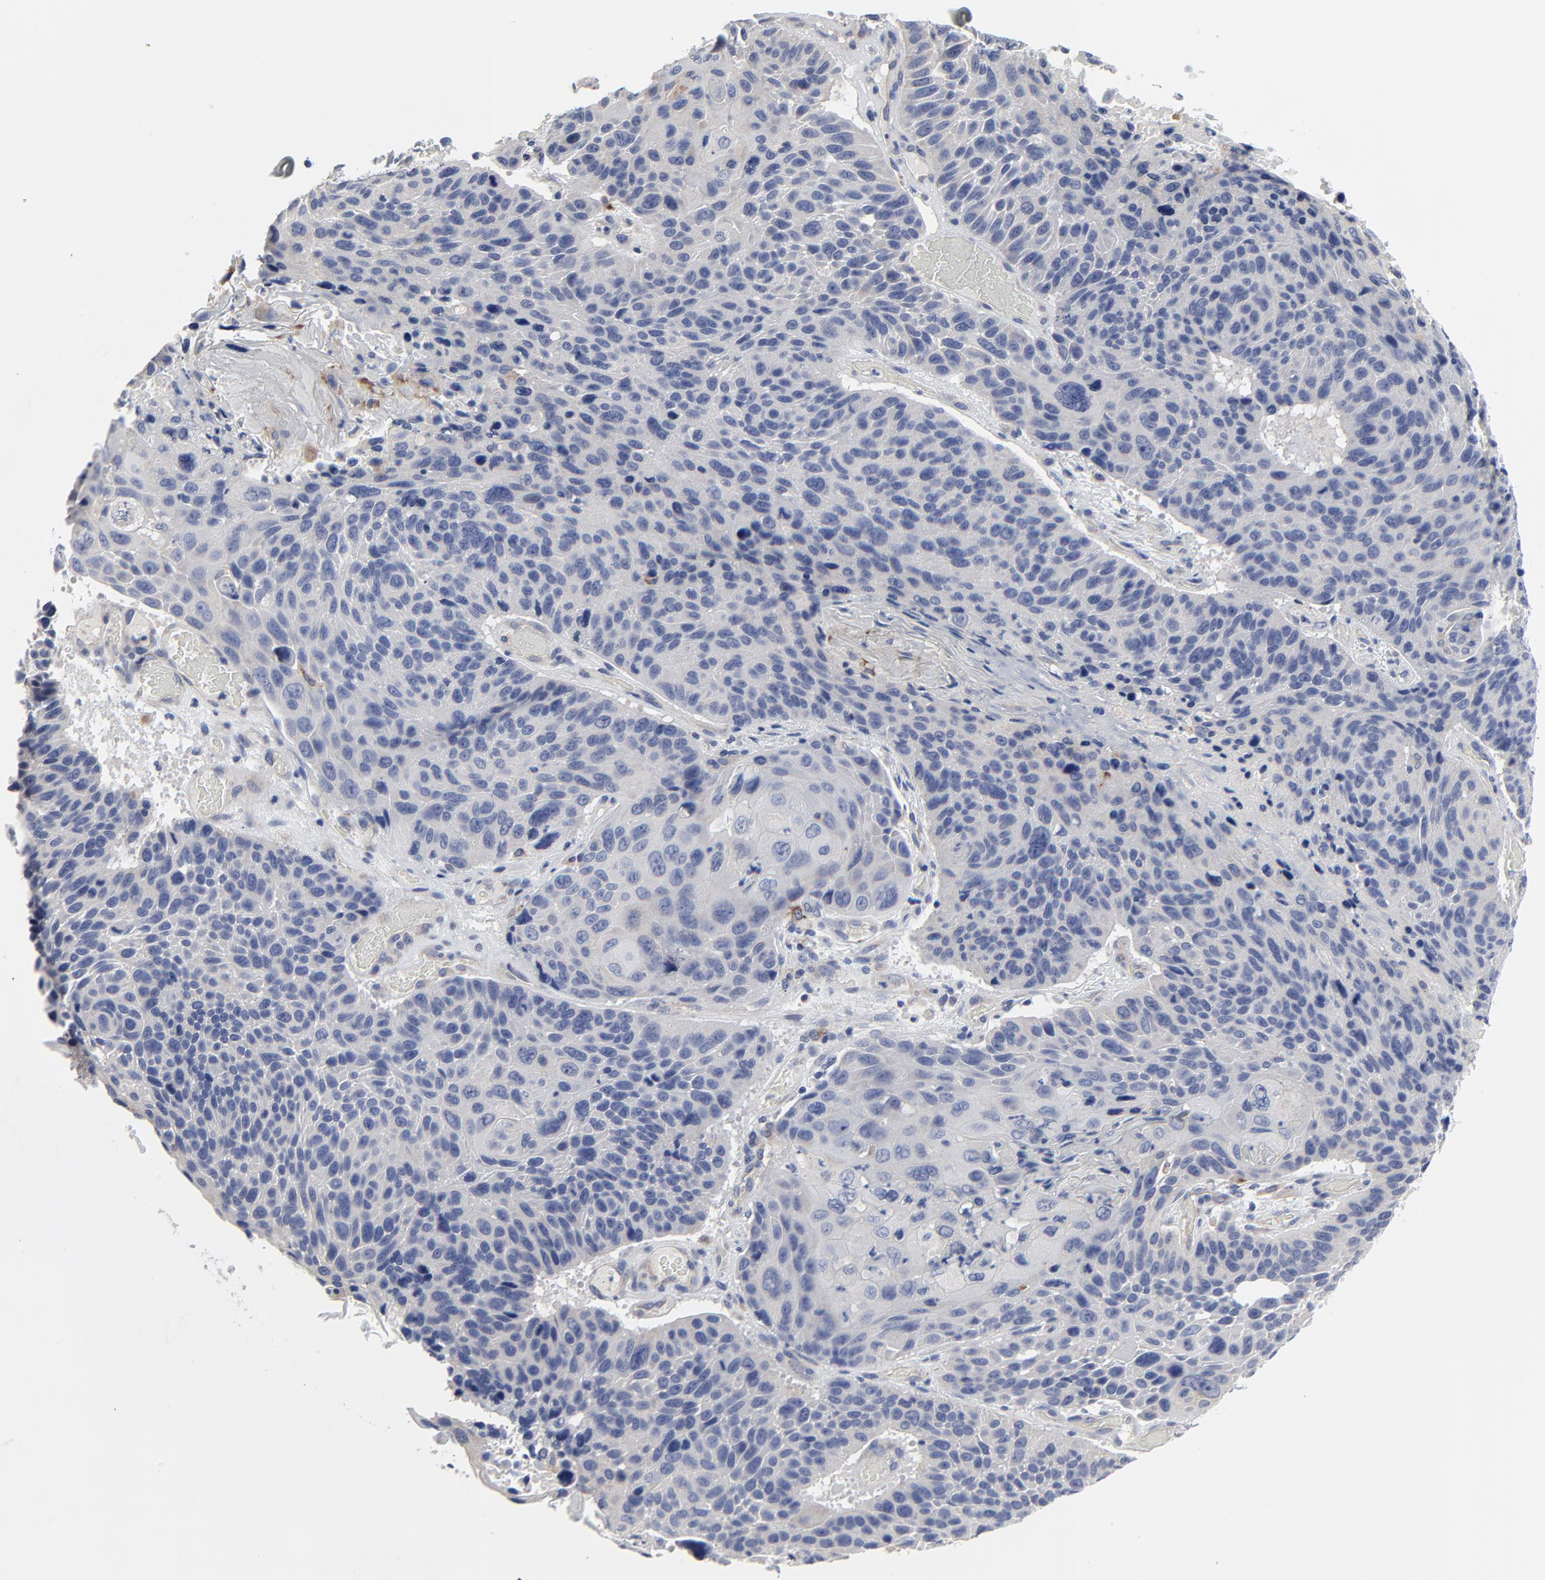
{"staining": {"intensity": "weak", "quantity": "<25%", "location": "cytoplasmic/membranous"}, "tissue": "lung cancer", "cell_type": "Tumor cells", "image_type": "cancer", "snomed": [{"axis": "morphology", "description": "Squamous cell carcinoma, NOS"}, {"axis": "topography", "description": "Lung"}], "caption": "Immunohistochemistry (IHC) histopathology image of neoplastic tissue: human lung squamous cell carcinoma stained with DAB exhibits no significant protein staining in tumor cells.", "gene": "DHRSX", "patient": {"sex": "male", "age": 68}}